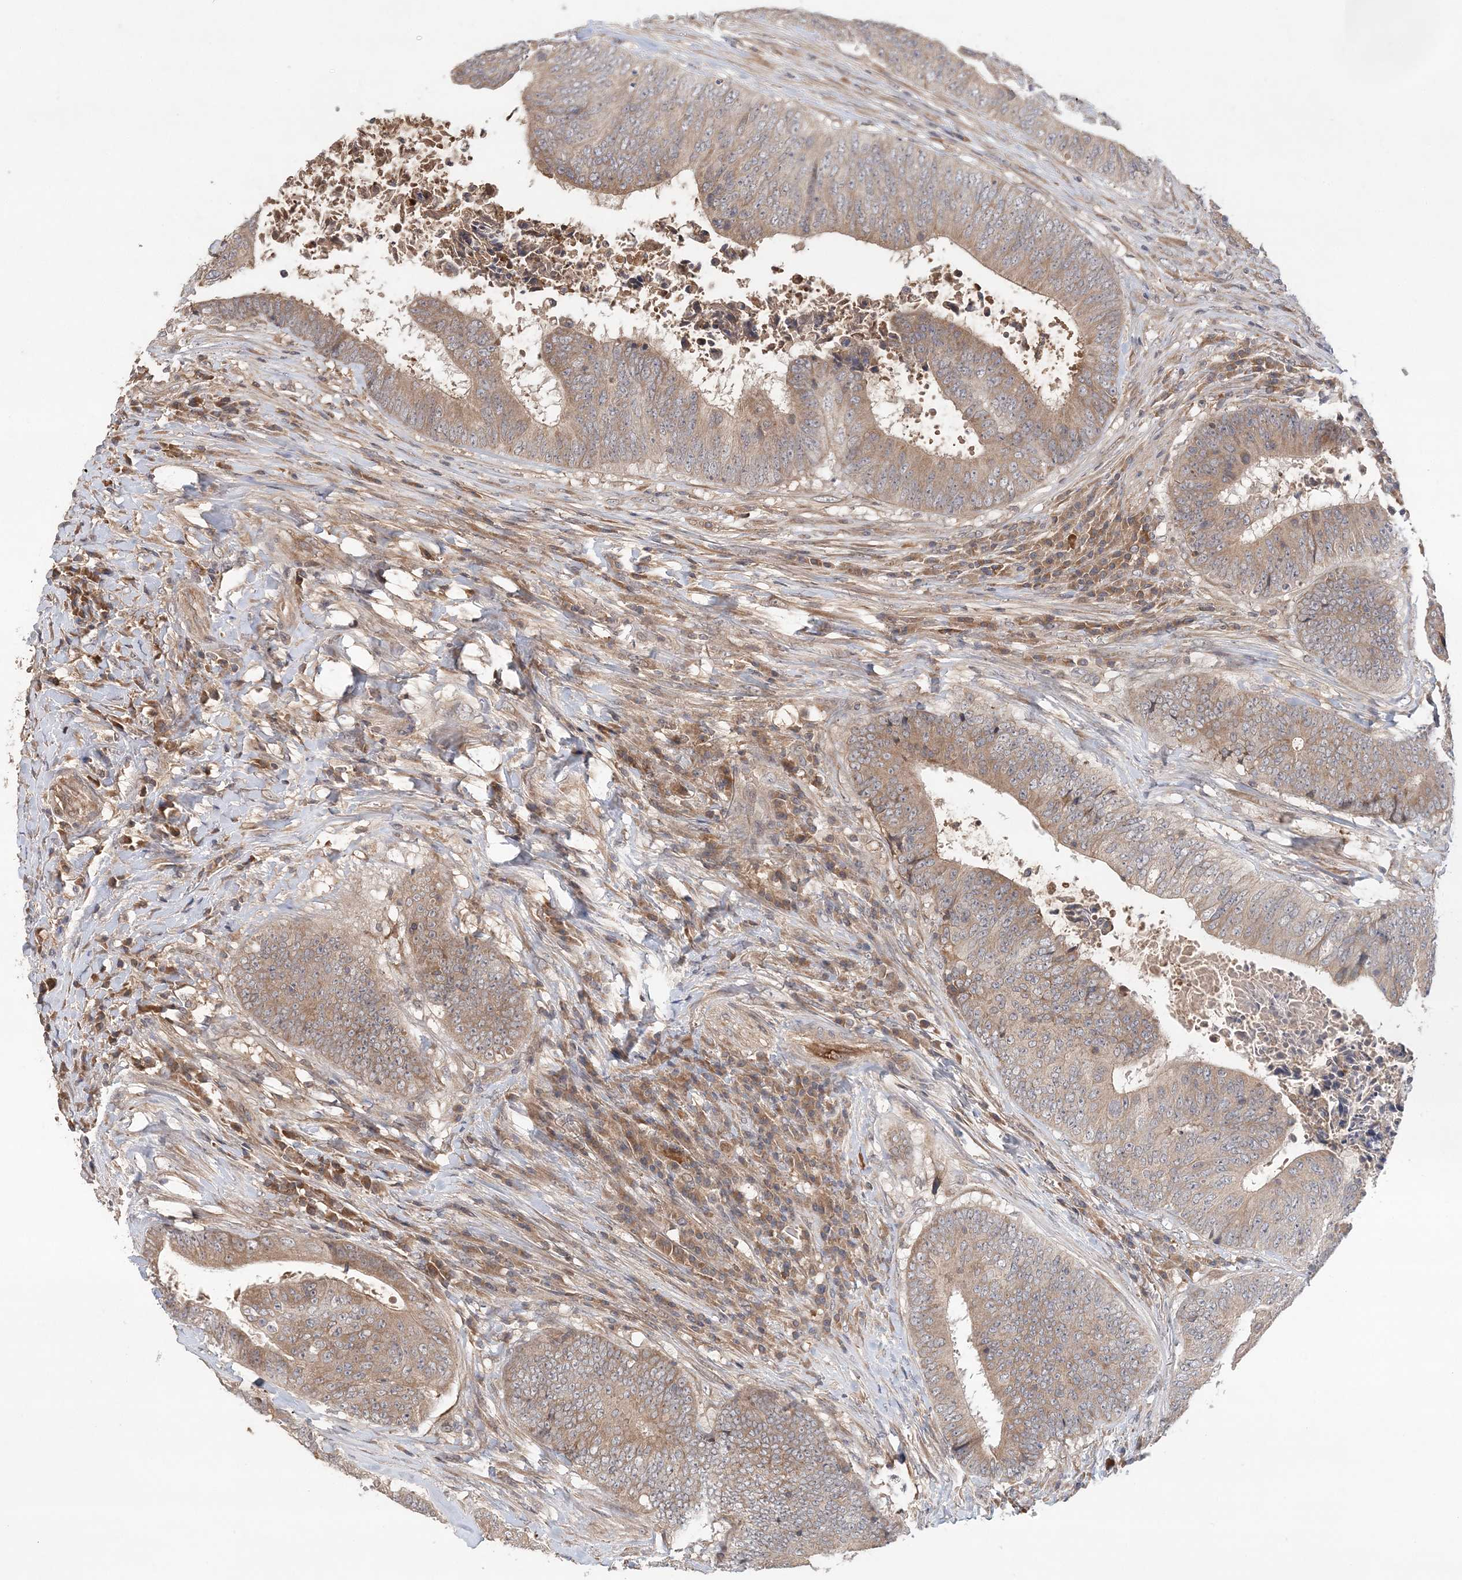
{"staining": {"intensity": "moderate", "quantity": ">75%", "location": "cytoplasmic/membranous"}, "tissue": "colorectal cancer", "cell_type": "Tumor cells", "image_type": "cancer", "snomed": [{"axis": "morphology", "description": "Adenocarcinoma, NOS"}, {"axis": "topography", "description": "Rectum"}], "caption": "Human colorectal adenocarcinoma stained with a brown dye exhibits moderate cytoplasmic/membranous positive positivity in about >75% of tumor cells.", "gene": "SYCP3", "patient": {"sex": "male", "age": 72}}